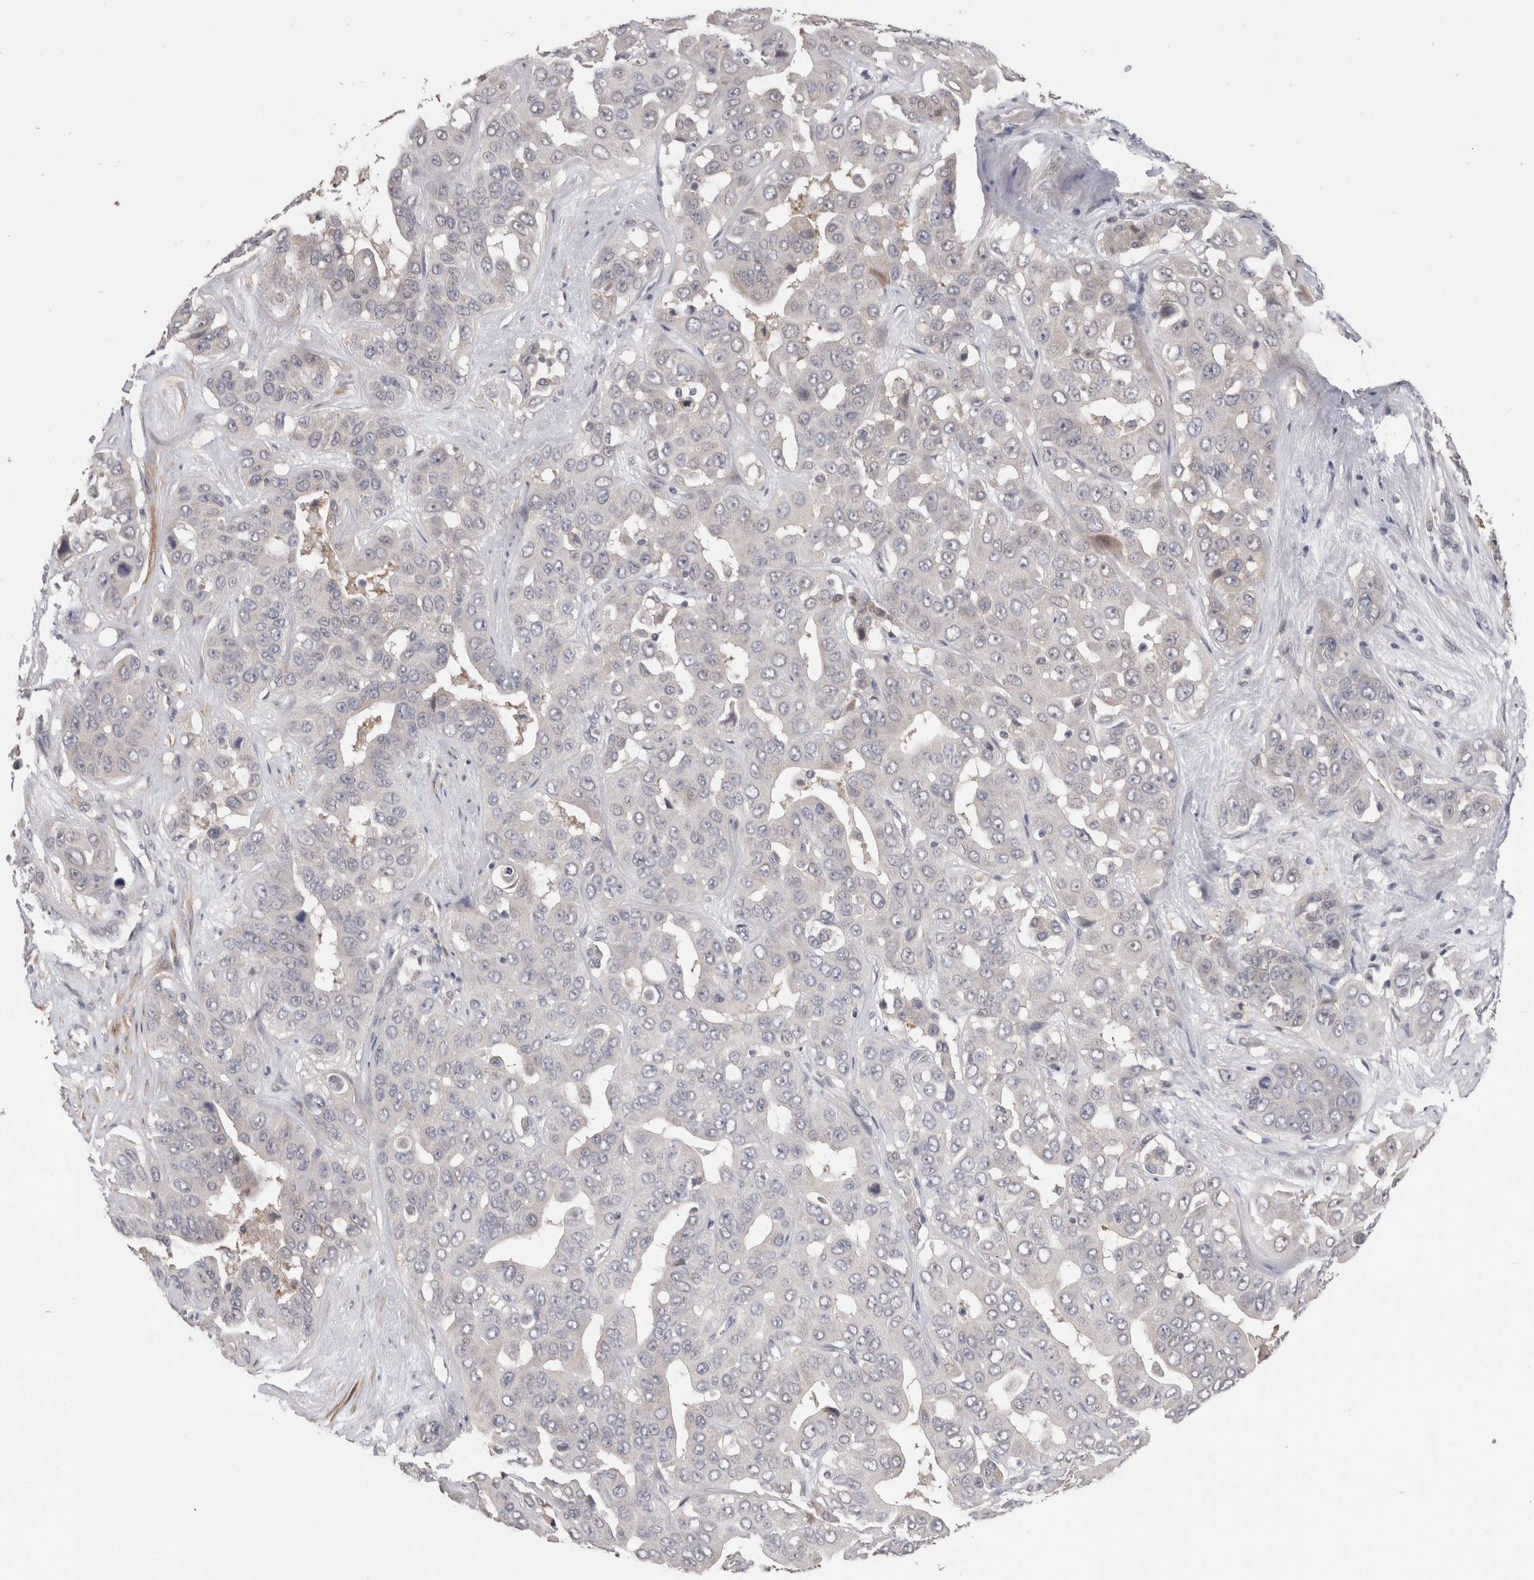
{"staining": {"intensity": "negative", "quantity": "none", "location": "none"}, "tissue": "liver cancer", "cell_type": "Tumor cells", "image_type": "cancer", "snomed": [{"axis": "morphology", "description": "Cholangiocarcinoma"}, {"axis": "topography", "description": "Liver"}], "caption": "Immunohistochemical staining of human cholangiocarcinoma (liver) exhibits no significant expression in tumor cells.", "gene": "CRYBG1", "patient": {"sex": "female", "age": 52}}